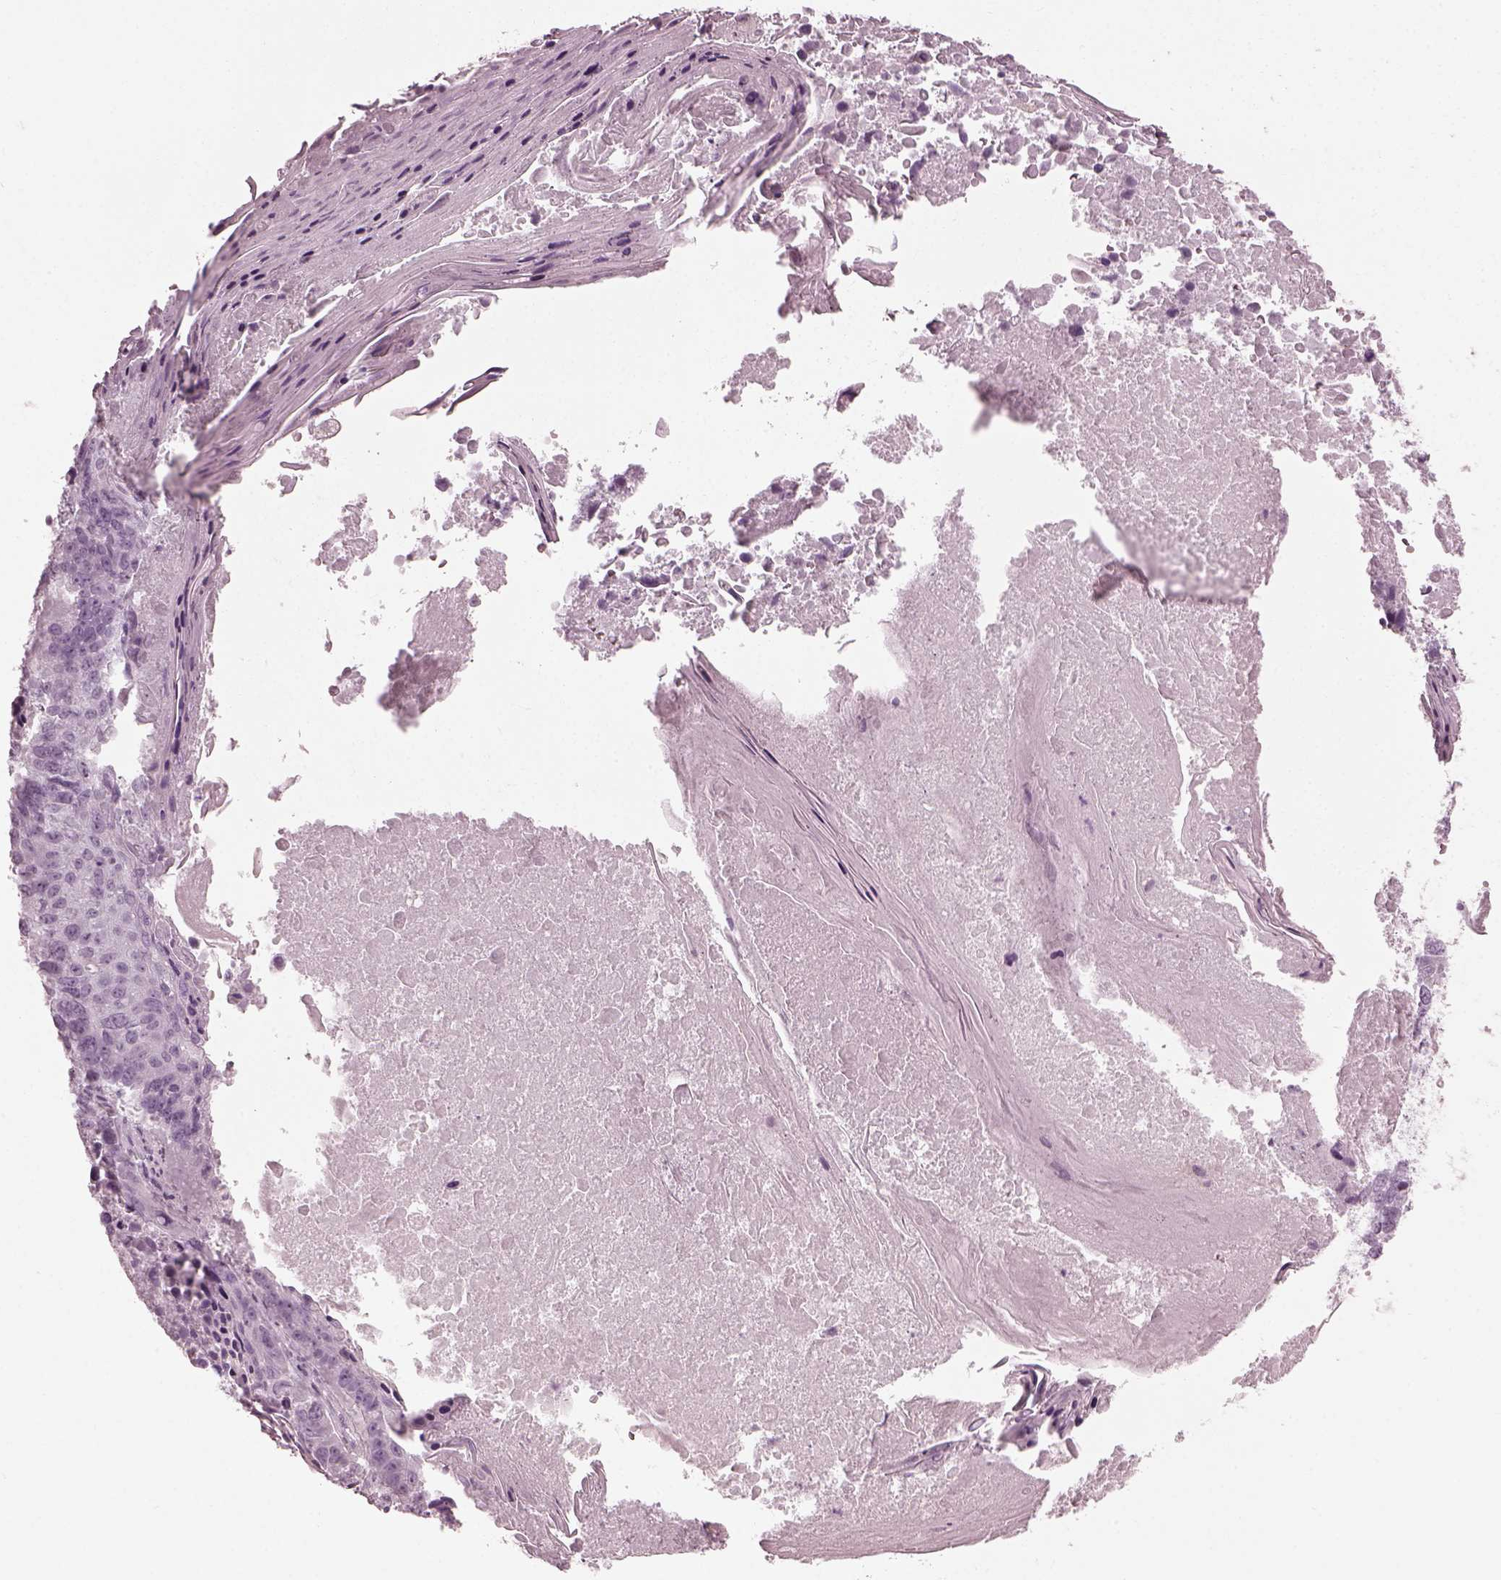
{"staining": {"intensity": "negative", "quantity": "none", "location": "none"}, "tissue": "lung cancer", "cell_type": "Tumor cells", "image_type": "cancer", "snomed": [{"axis": "morphology", "description": "Squamous cell carcinoma, NOS"}, {"axis": "topography", "description": "Lung"}], "caption": "This is an IHC micrograph of human lung cancer (squamous cell carcinoma). There is no positivity in tumor cells.", "gene": "SAXO2", "patient": {"sex": "male", "age": 73}}